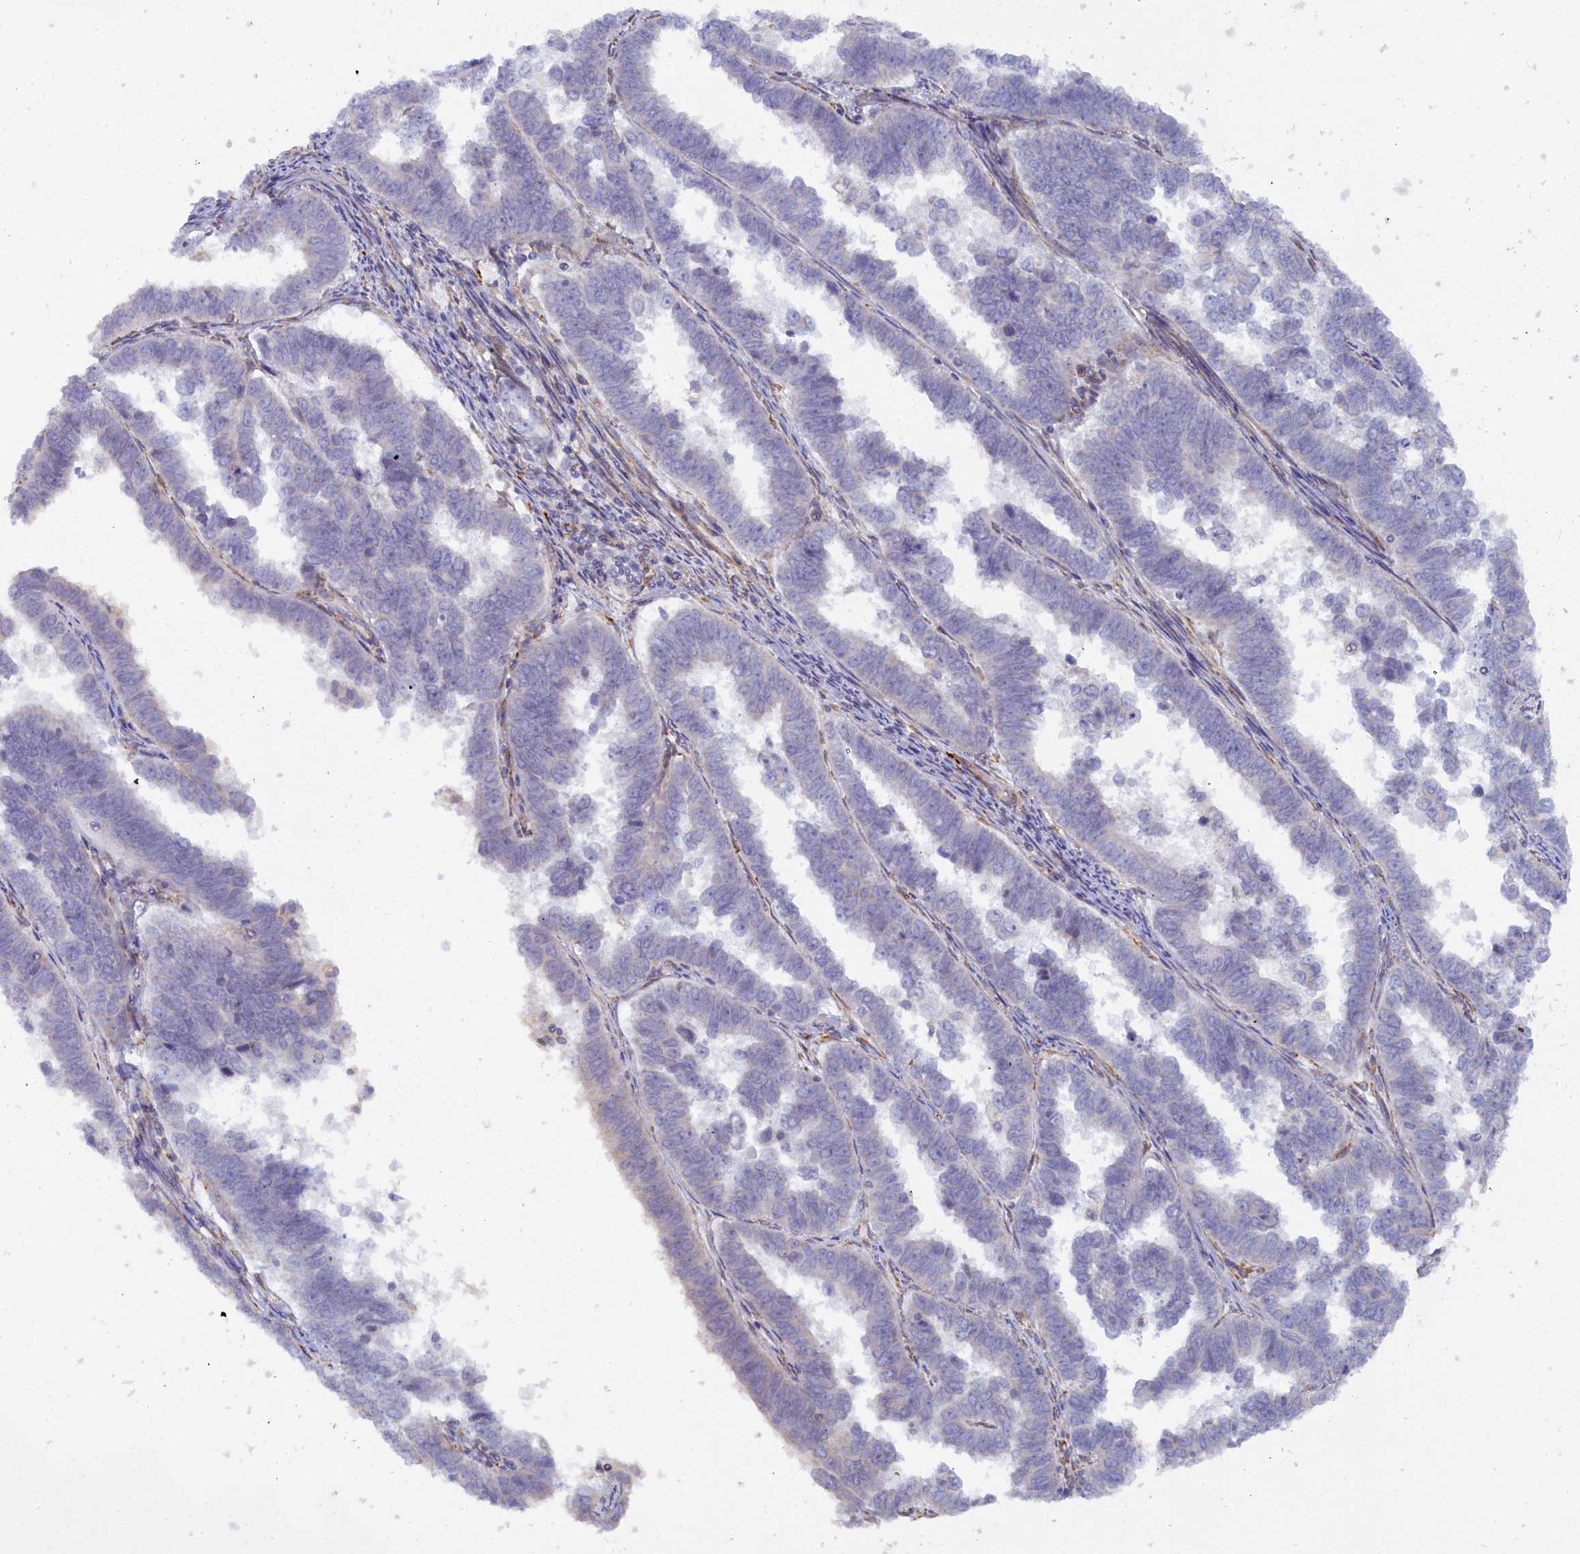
{"staining": {"intensity": "negative", "quantity": "none", "location": "none"}, "tissue": "endometrial cancer", "cell_type": "Tumor cells", "image_type": "cancer", "snomed": [{"axis": "morphology", "description": "Adenocarcinoma, NOS"}, {"axis": "topography", "description": "Endometrium"}], "caption": "Immunohistochemical staining of human endometrial cancer (adenocarcinoma) displays no significant staining in tumor cells. (Brightfield microscopy of DAB (3,3'-diaminobenzidine) immunohistochemistry (IHC) at high magnification).", "gene": "POGLUT3", "patient": {"sex": "female", "age": 75}}